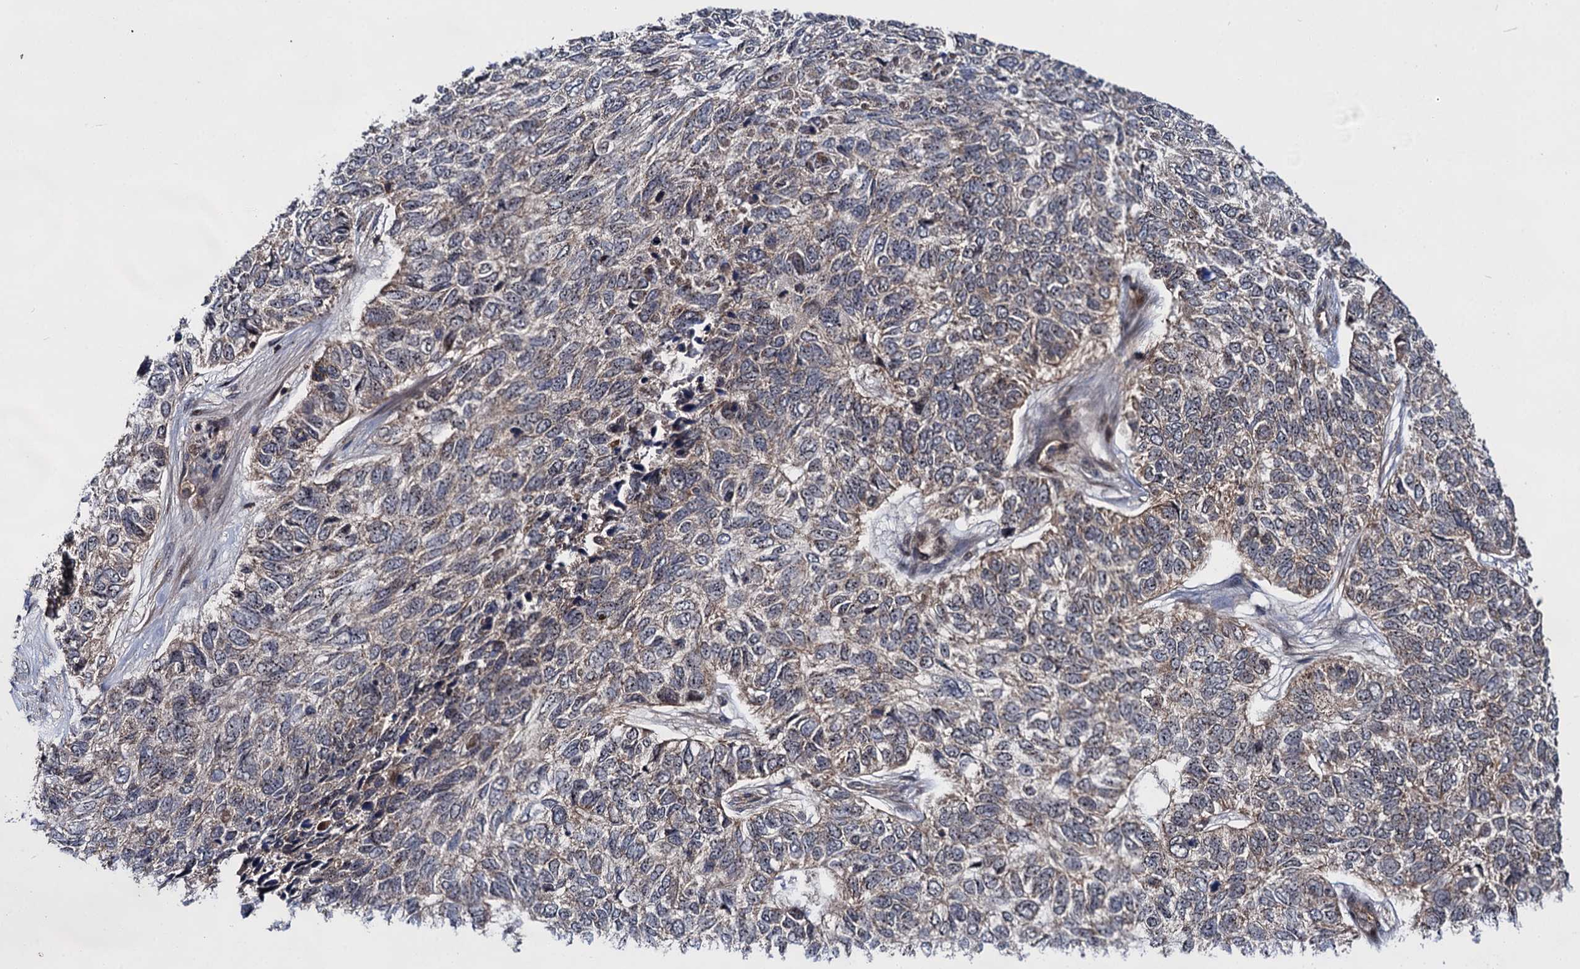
{"staining": {"intensity": "negative", "quantity": "none", "location": "none"}, "tissue": "skin cancer", "cell_type": "Tumor cells", "image_type": "cancer", "snomed": [{"axis": "morphology", "description": "Basal cell carcinoma"}, {"axis": "topography", "description": "Skin"}], "caption": "Human skin cancer stained for a protein using immunohistochemistry (IHC) displays no staining in tumor cells.", "gene": "ABLIM1", "patient": {"sex": "female", "age": 65}}